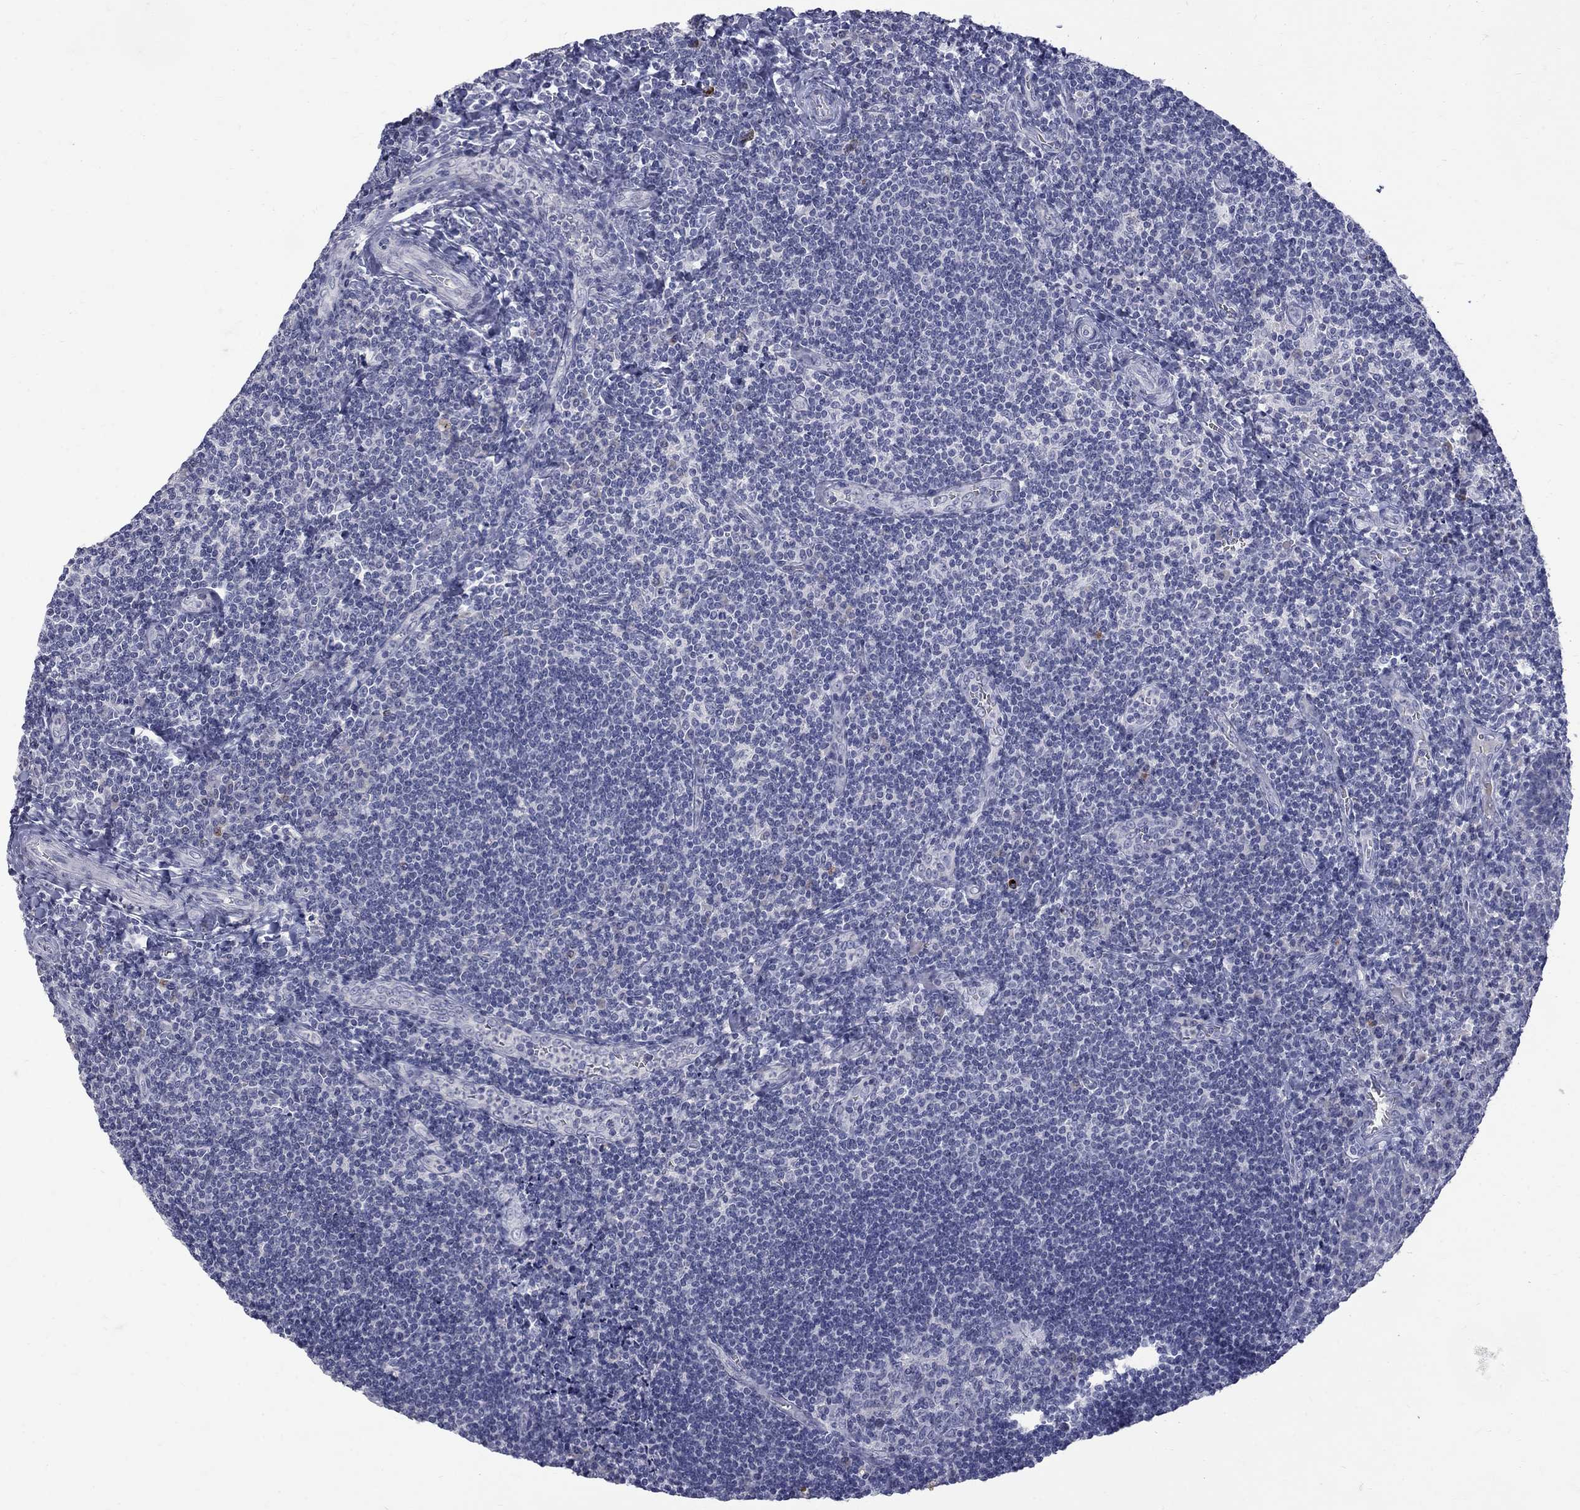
{"staining": {"intensity": "negative", "quantity": "none", "location": "none"}, "tissue": "tonsil", "cell_type": "Germinal center cells", "image_type": "normal", "snomed": [{"axis": "morphology", "description": "Normal tissue, NOS"}, {"axis": "morphology", "description": "Inflammation, NOS"}, {"axis": "topography", "description": "Tonsil"}], "caption": "Immunohistochemical staining of normal tonsil displays no significant positivity in germinal center cells. Brightfield microscopy of IHC stained with DAB (brown) and hematoxylin (blue), captured at high magnification.", "gene": "CTNND2", "patient": {"sex": "female", "age": 31}}